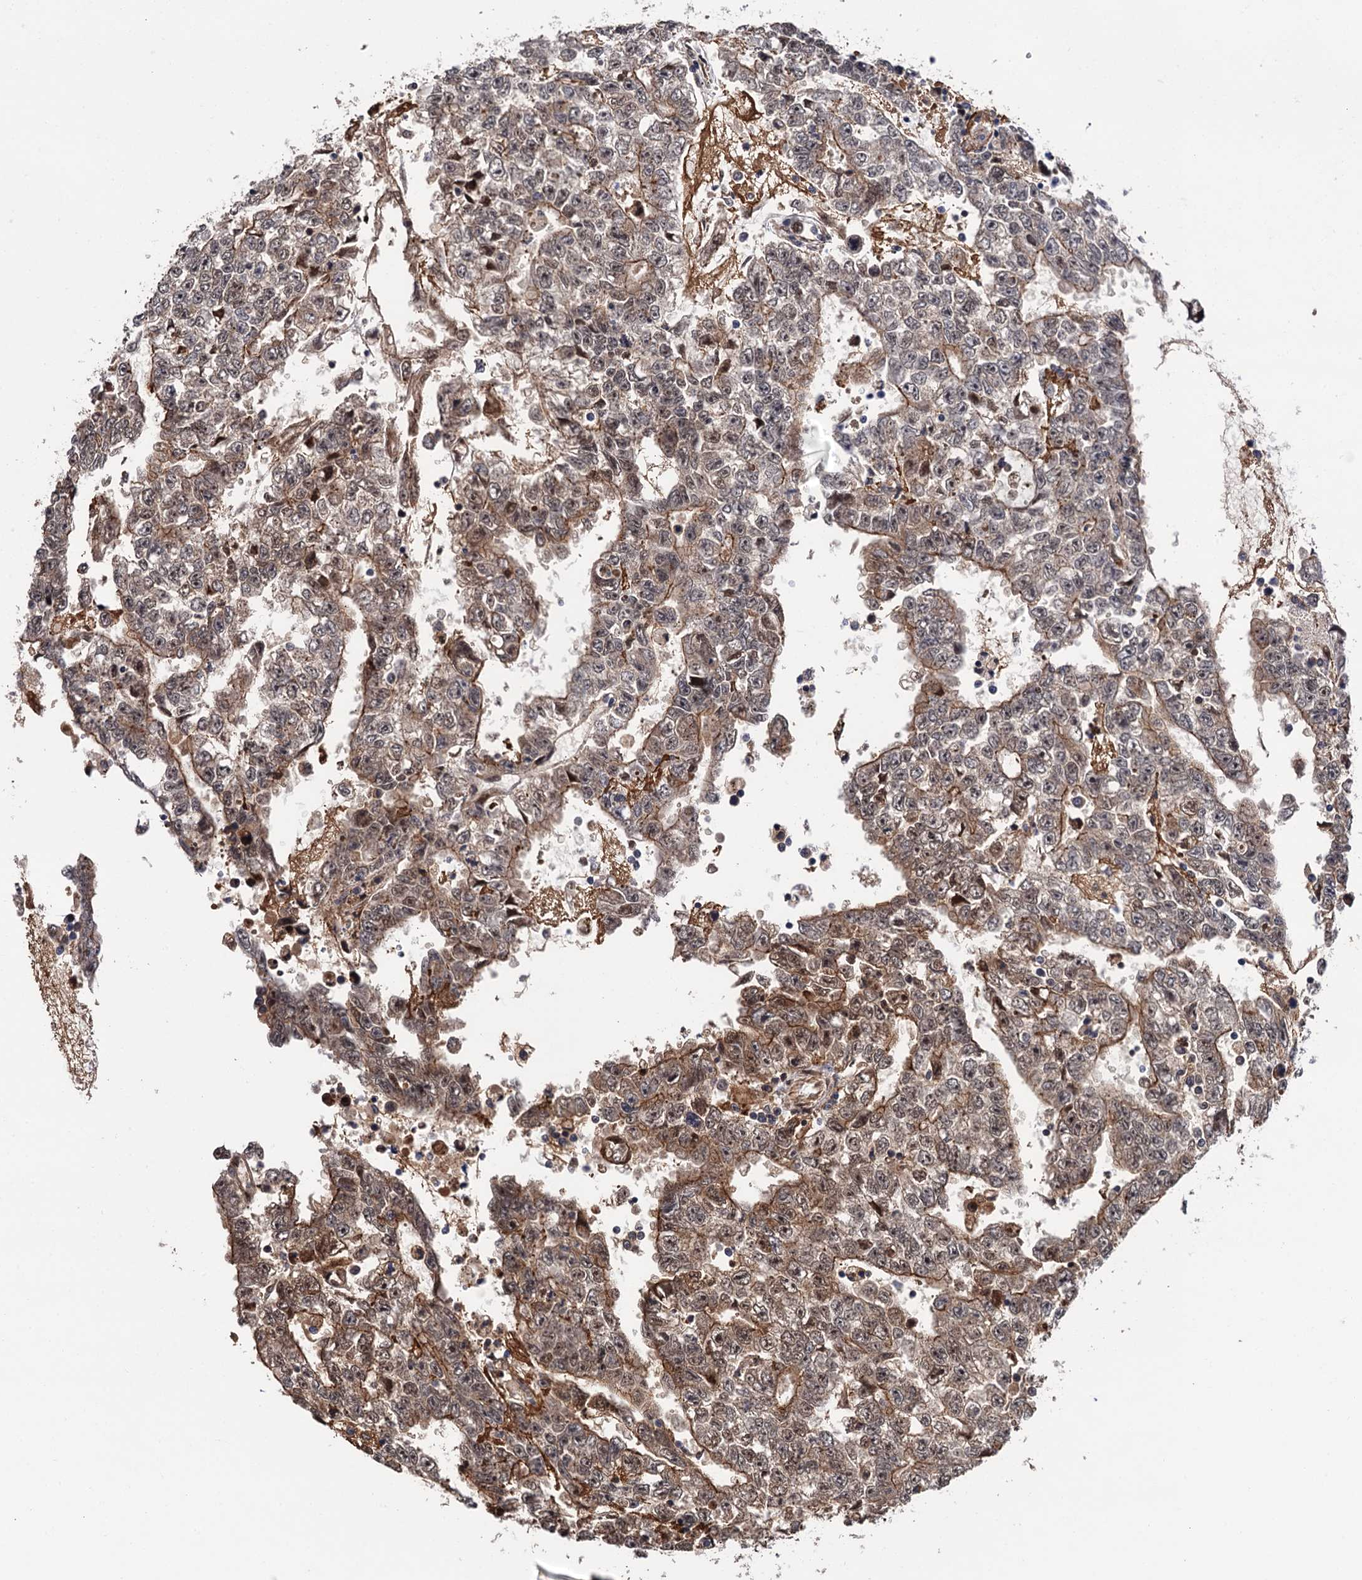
{"staining": {"intensity": "weak", "quantity": "25%-75%", "location": "cytoplasmic/membranous"}, "tissue": "testis cancer", "cell_type": "Tumor cells", "image_type": "cancer", "snomed": [{"axis": "morphology", "description": "Carcinoma, Embryonal, NOS"}, {"axis": "topography", "description": "Testis"}], "caption": "DAB (3,3'-diaminobenzidine) immunohistochemical staining of human testis cancer displays weak cytoplasmic/membranous protein positivity in about 25%-75% of tumor cells.", "gene": "CDC23", "patient": {"sex": "male", "age": 25}}